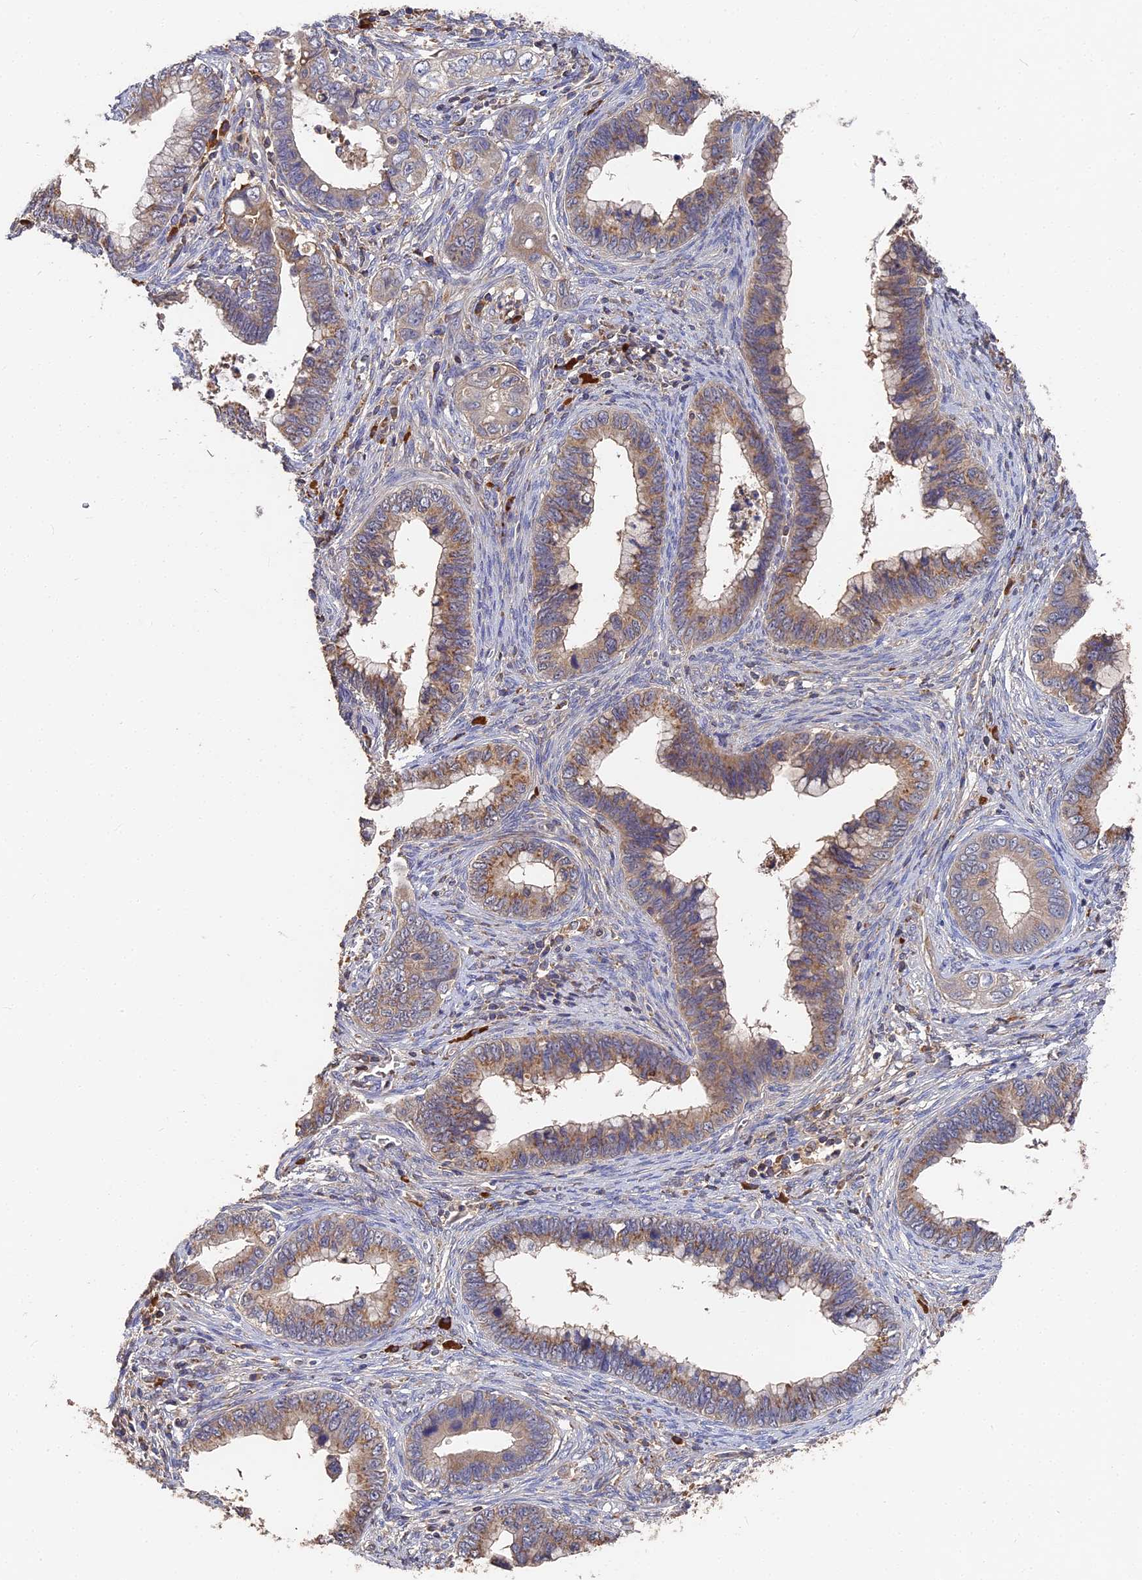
{"staining": {"intensity": "weak", "quantity": ">75%", "location": "cytoplasmic/membranous"}, "tissue": "cervical cancer", "cell_type": "Tumor cells", "image_type": "cancer", "snomed": [{"axis": "morphology", "description": "Adenocarcinoma, NOS"}, {"axis": "topography", "description": "Cervix"}], "caption": "An IHC micrograph of neoplastic tissue is shown. Protein staining in brown highlights weak cytoplasmic/membranous positivity in cervical adenocarcinoma within tumor cells. (DAB (3,3'-diaminobenzidine) IHC with brightfield microscopy, high magnification).", "gene": "DHRS11", "patient": {"sex": "female", "age": 44}}